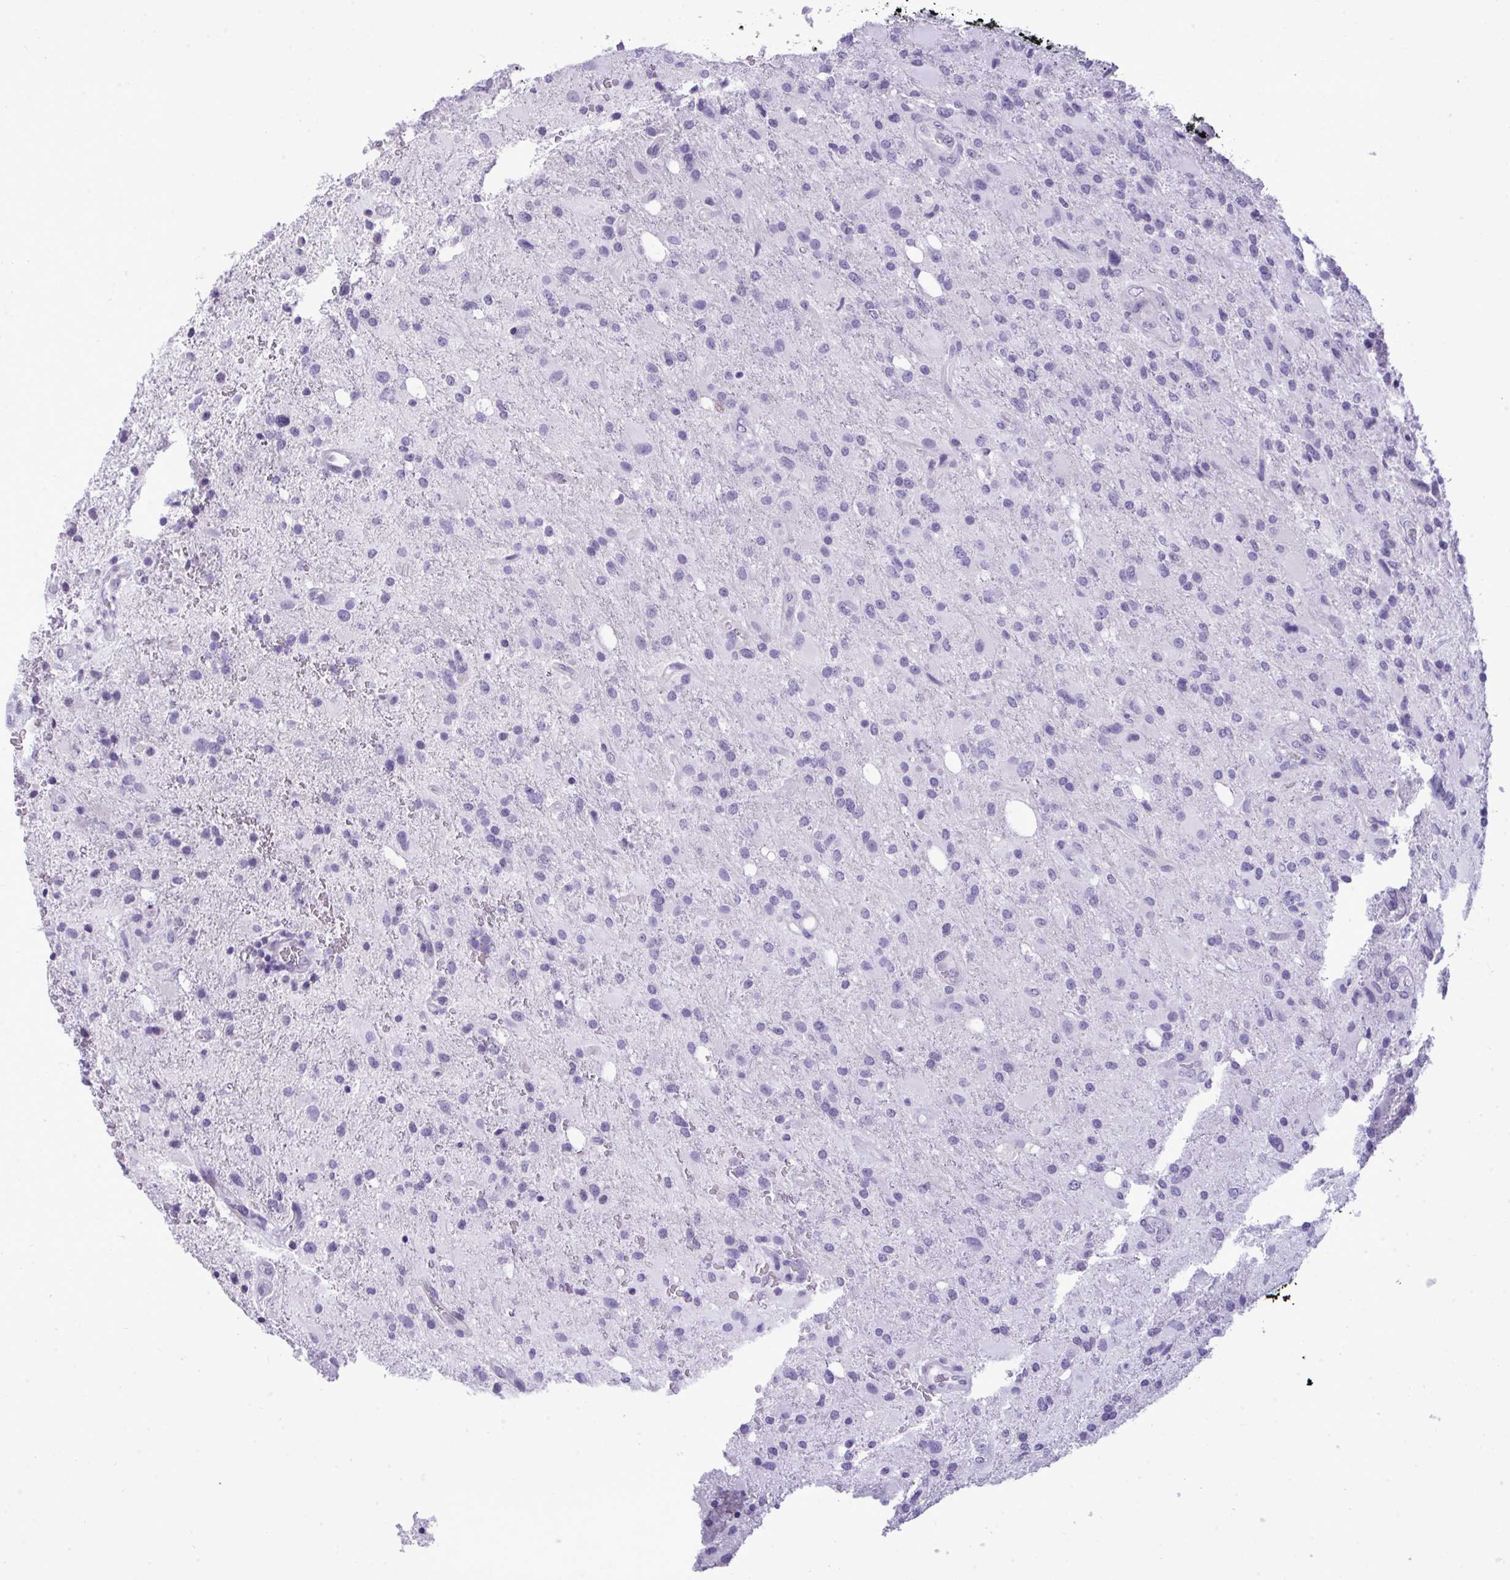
{"staining": {"intensity": "negative", "quantity": "none", "location": "none"}, "tissue": "glioma", "cell_type": "Tumor cells", "image_type": "cancer", "snomed": [{"axis": "morphology", "description": "Glioma, malignant, High grade"}, {"axis": "topography", "description": "Brain"}], "caption": "Glioma was stained to show a protein in brown. There is no significant positivity in tumor cells.", "gene": "PRM2", "patient": {"sex": "male", "age": 53}}